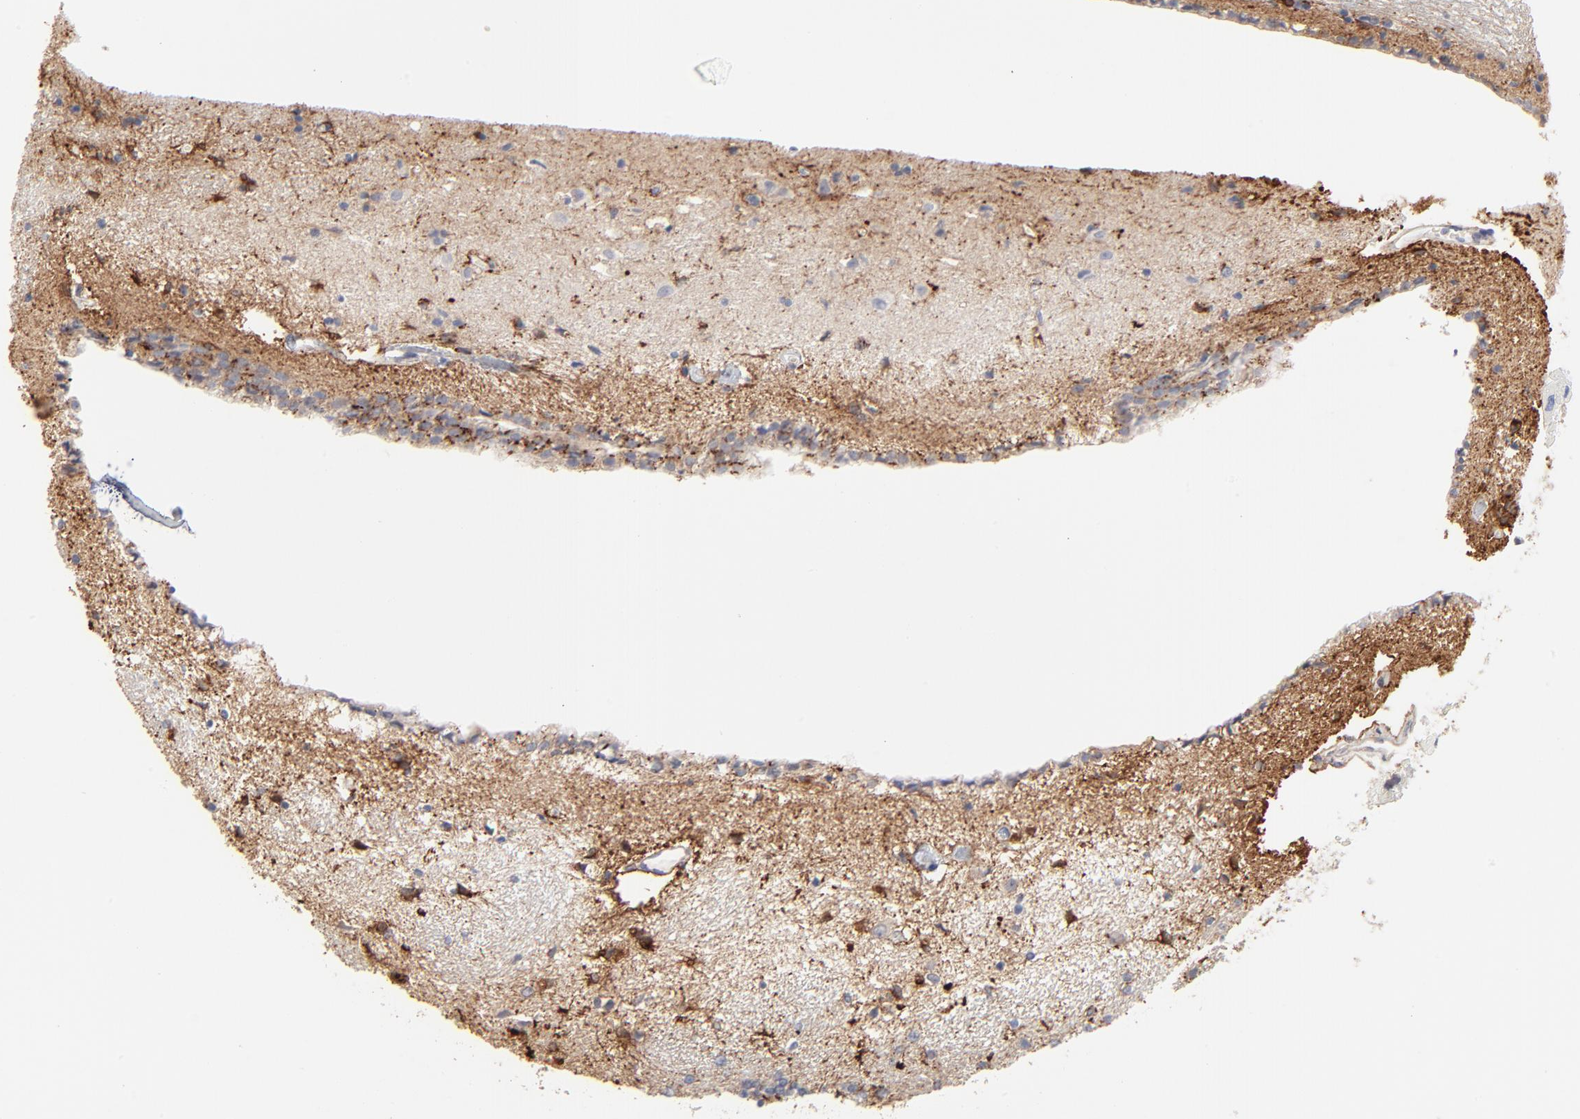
{"staining": {"intensity": "negative", "quantity": "none", "location": "none"}, "tissue": "hippocampus", "cell_type": "Glial cells", "image_type": "normal", "snomed": [{"axis": "morphology", "description": "Normal tissue, NOS"}, {"axis": "topography", "description": "Hippocampus"}], "caption": "This is a micrograph of immunohistochemistry (IHC) staining of benign hippocampus, which shows no positivity in glial cells. (Stains: DAB immunohistochemistry (IHC) with hematoxylin counter stain, Microscopy: brightfield microscopy at high magnification).", "gene": "AURKA", "patient": {"sex": "female", "age": 54}}